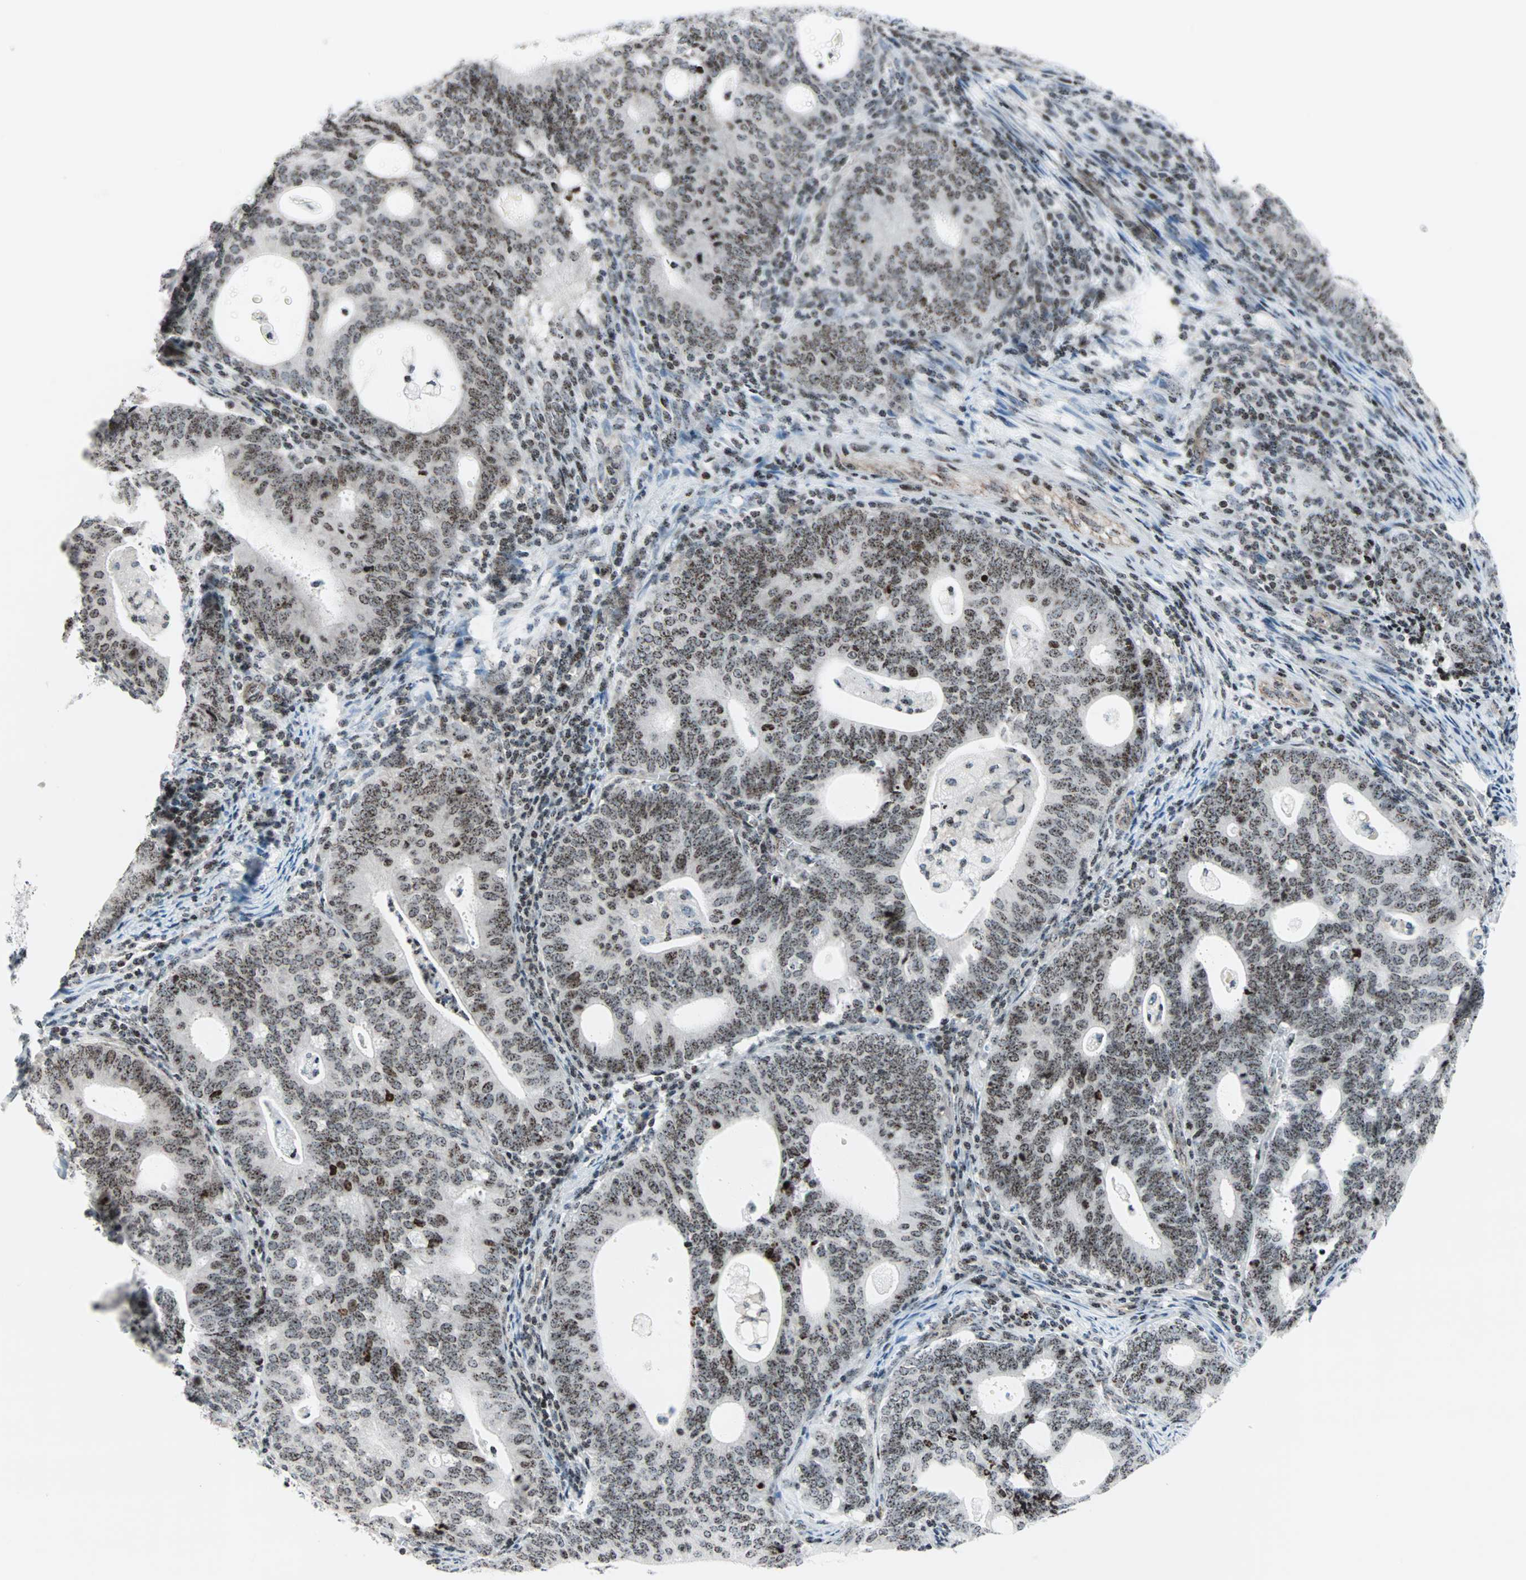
{"staining": {"intensity": "moderate", "quantity": ">75%", "location": "nuclear"}, "tissue": "endometrial cancer", "cell_type": "Tumor cells", "image_type": "cancer", "snomed": [{"axis": "morphology", "description": "Adenocarcinoma, NOS"}, {"axis": "topography", "description": "Uterus"}], "caption": "Immunohistochemical staining of human endometrial cancer (adenocarcinoma) reveals medium levels of moderate nuclear staining in approximately >75% of tumor cells.", "gene": "CENPA", "patient": {"sex": "female", "age": 83}}